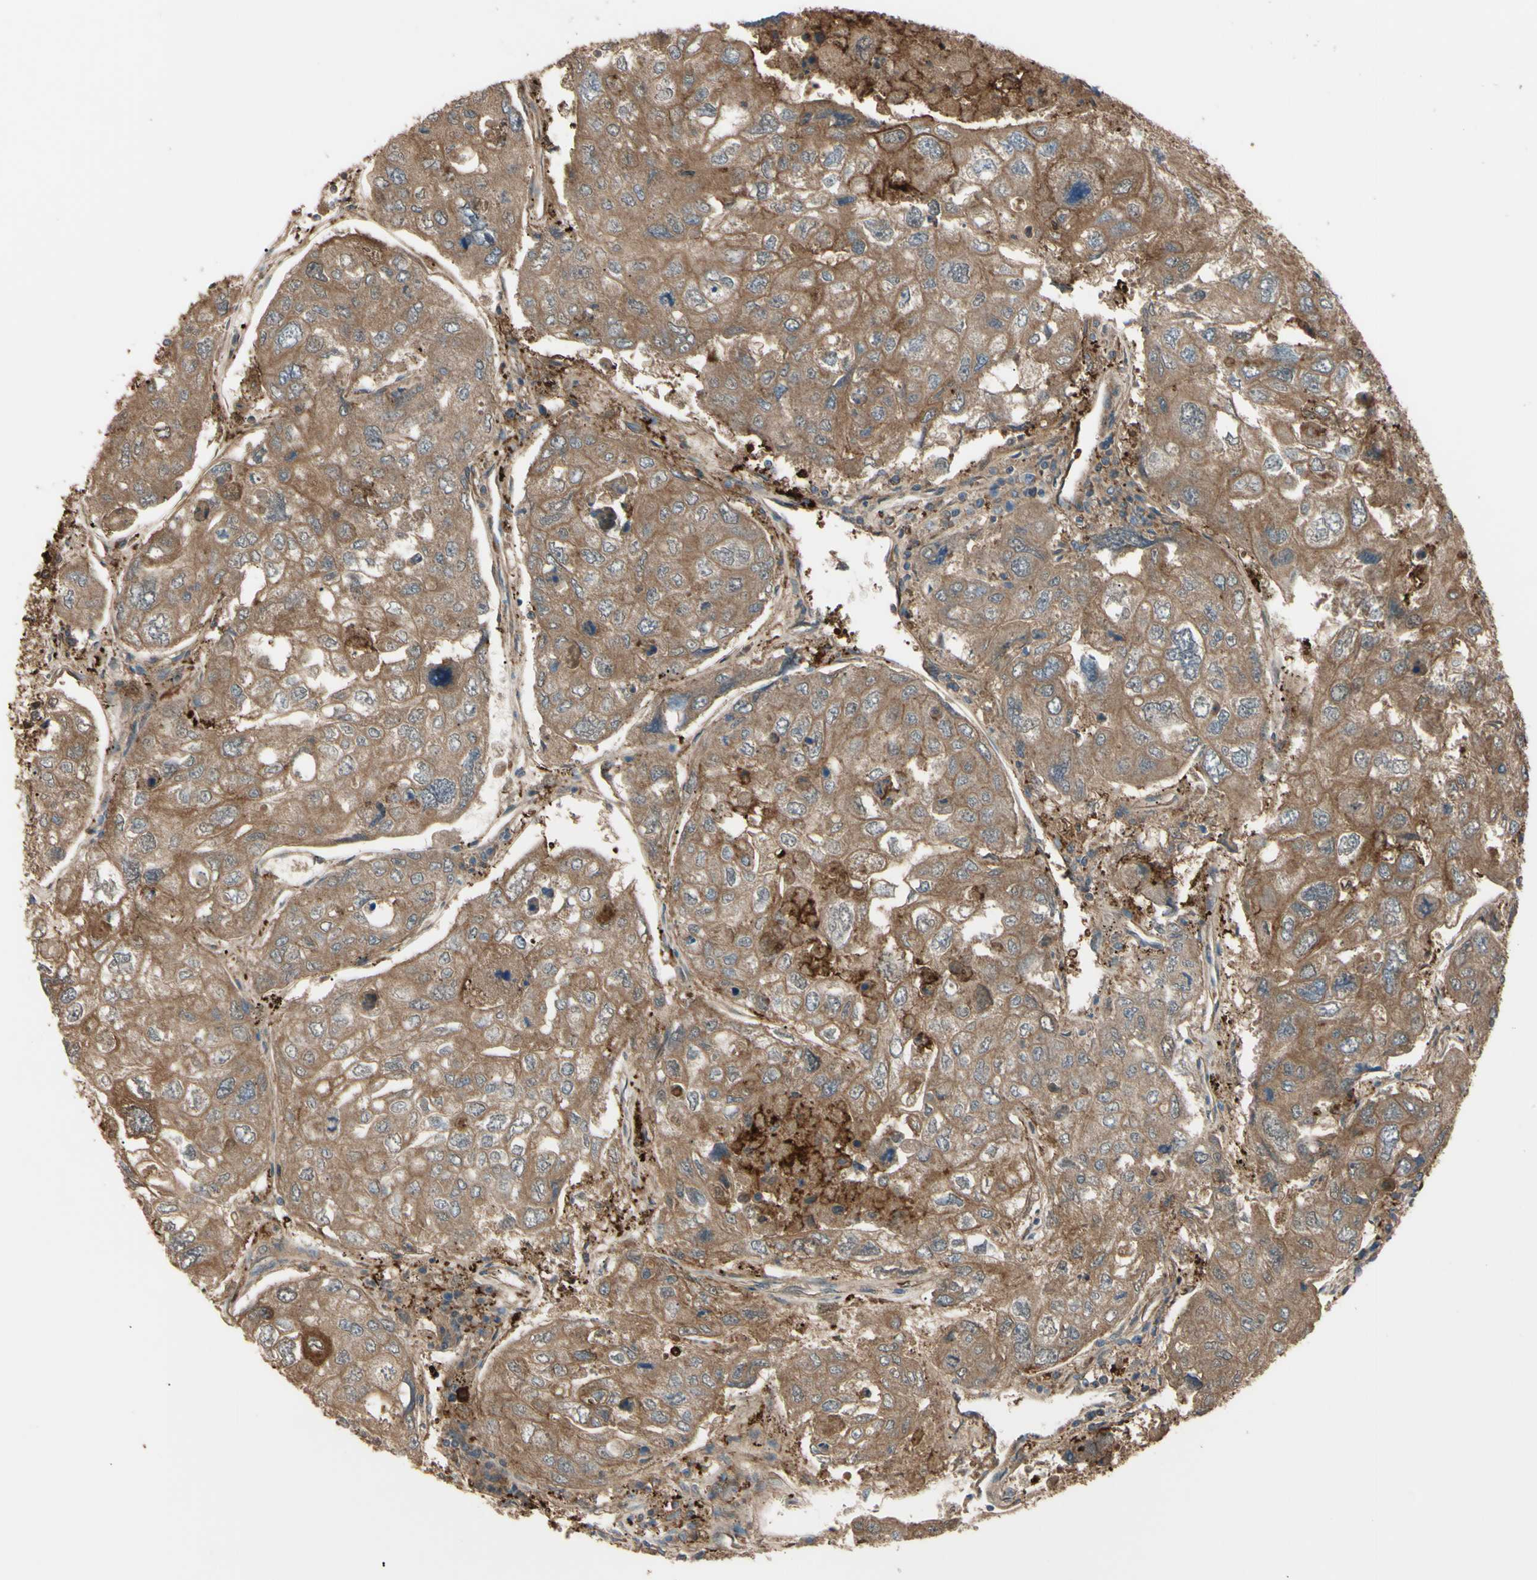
{"staining": {"intensity": "moderate", "quantity": ">75%", "location": "cytoplasmic/membranous"}, "tissue": "urothelial cancer", "cell_type": "Tumor cells", "image_type": "cancer", "snomed": [{"axis": "morphology", "description": "Urothelial carcinoma, High grade"}, {"axis": "topography", "description": "Lymph node"}, {"axis": "topography", "description": "Urinary bladder"}], "caption": "Immunohistochemical staining of urothelial cancer displays medium levels of moderate cytoplasmic/membranous protein positivity in about >75% of tumor cells. The protein is shown in brown color, while the nuclei are stained blue.", "gene": "PTPN12", "patient": {"sex": "male", "age": 51}}